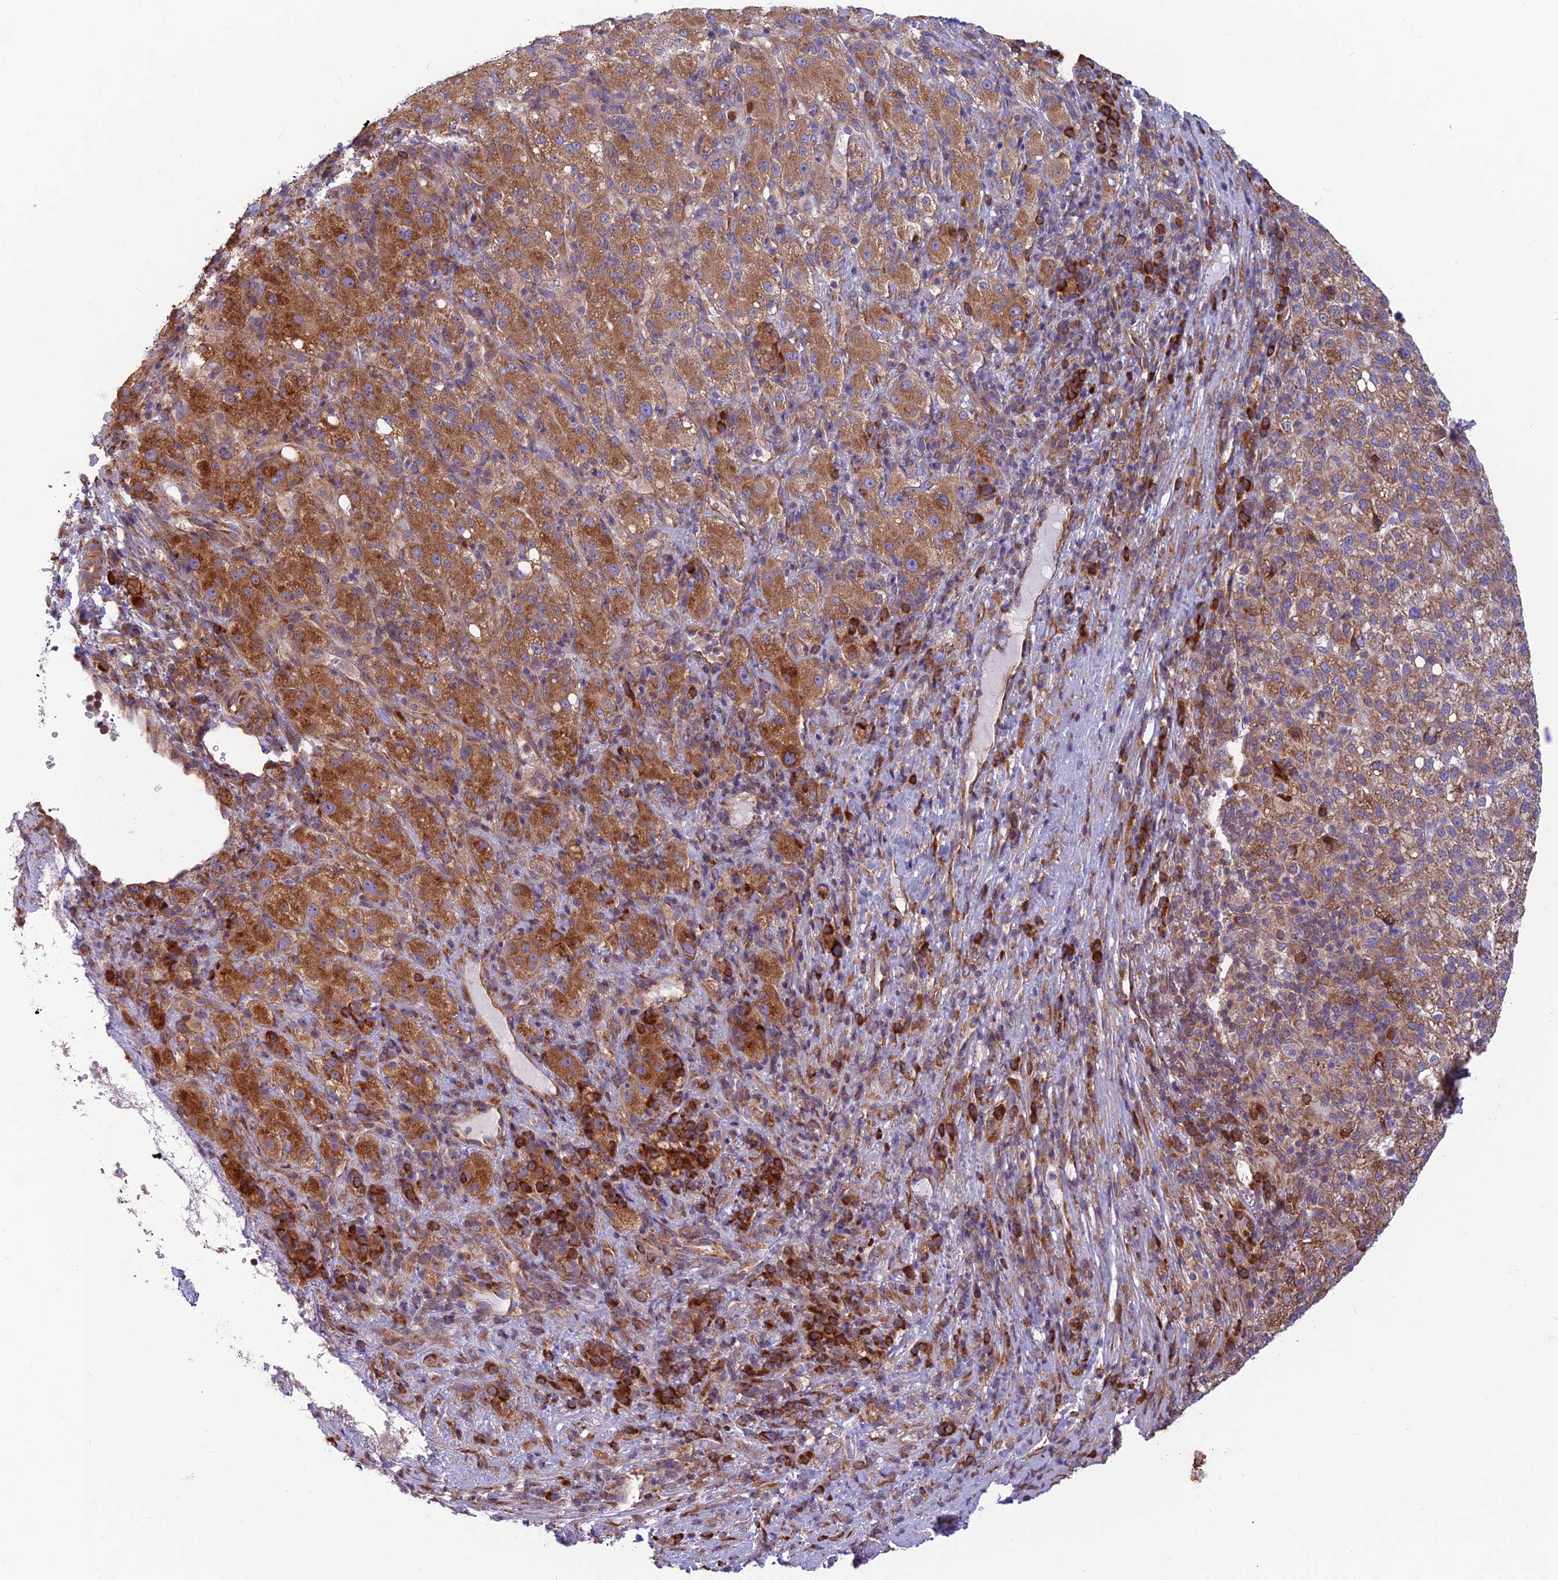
{"staining": {"intensity": "moderate", "quantity": ">75%", "location": "cytoplasmic/membranous"}, "tissue": "liver cancer", "cell_type": "Tumor cells", "image_type": "cancer", "snomed": [{"axis": "morphology", "description": "Carcinoma, Hepatocellular, NOS"}, {"axis": "topography", "description": "Liver"}], "caption": "Brown immunohistochemical staining in liver cancer (hepatocellular carcinoma) displays moderate cytoplasmic/membranous staining in approximately >75% of tumor cells. The staining was performed using DAB to visualize the protein expression in brown, while the nuclei were stained in blue with hematoxylin (Magnification: 20x).", "gene": "RPL17-C18orf32", "patient": {"sex": "female", "age": 58}}